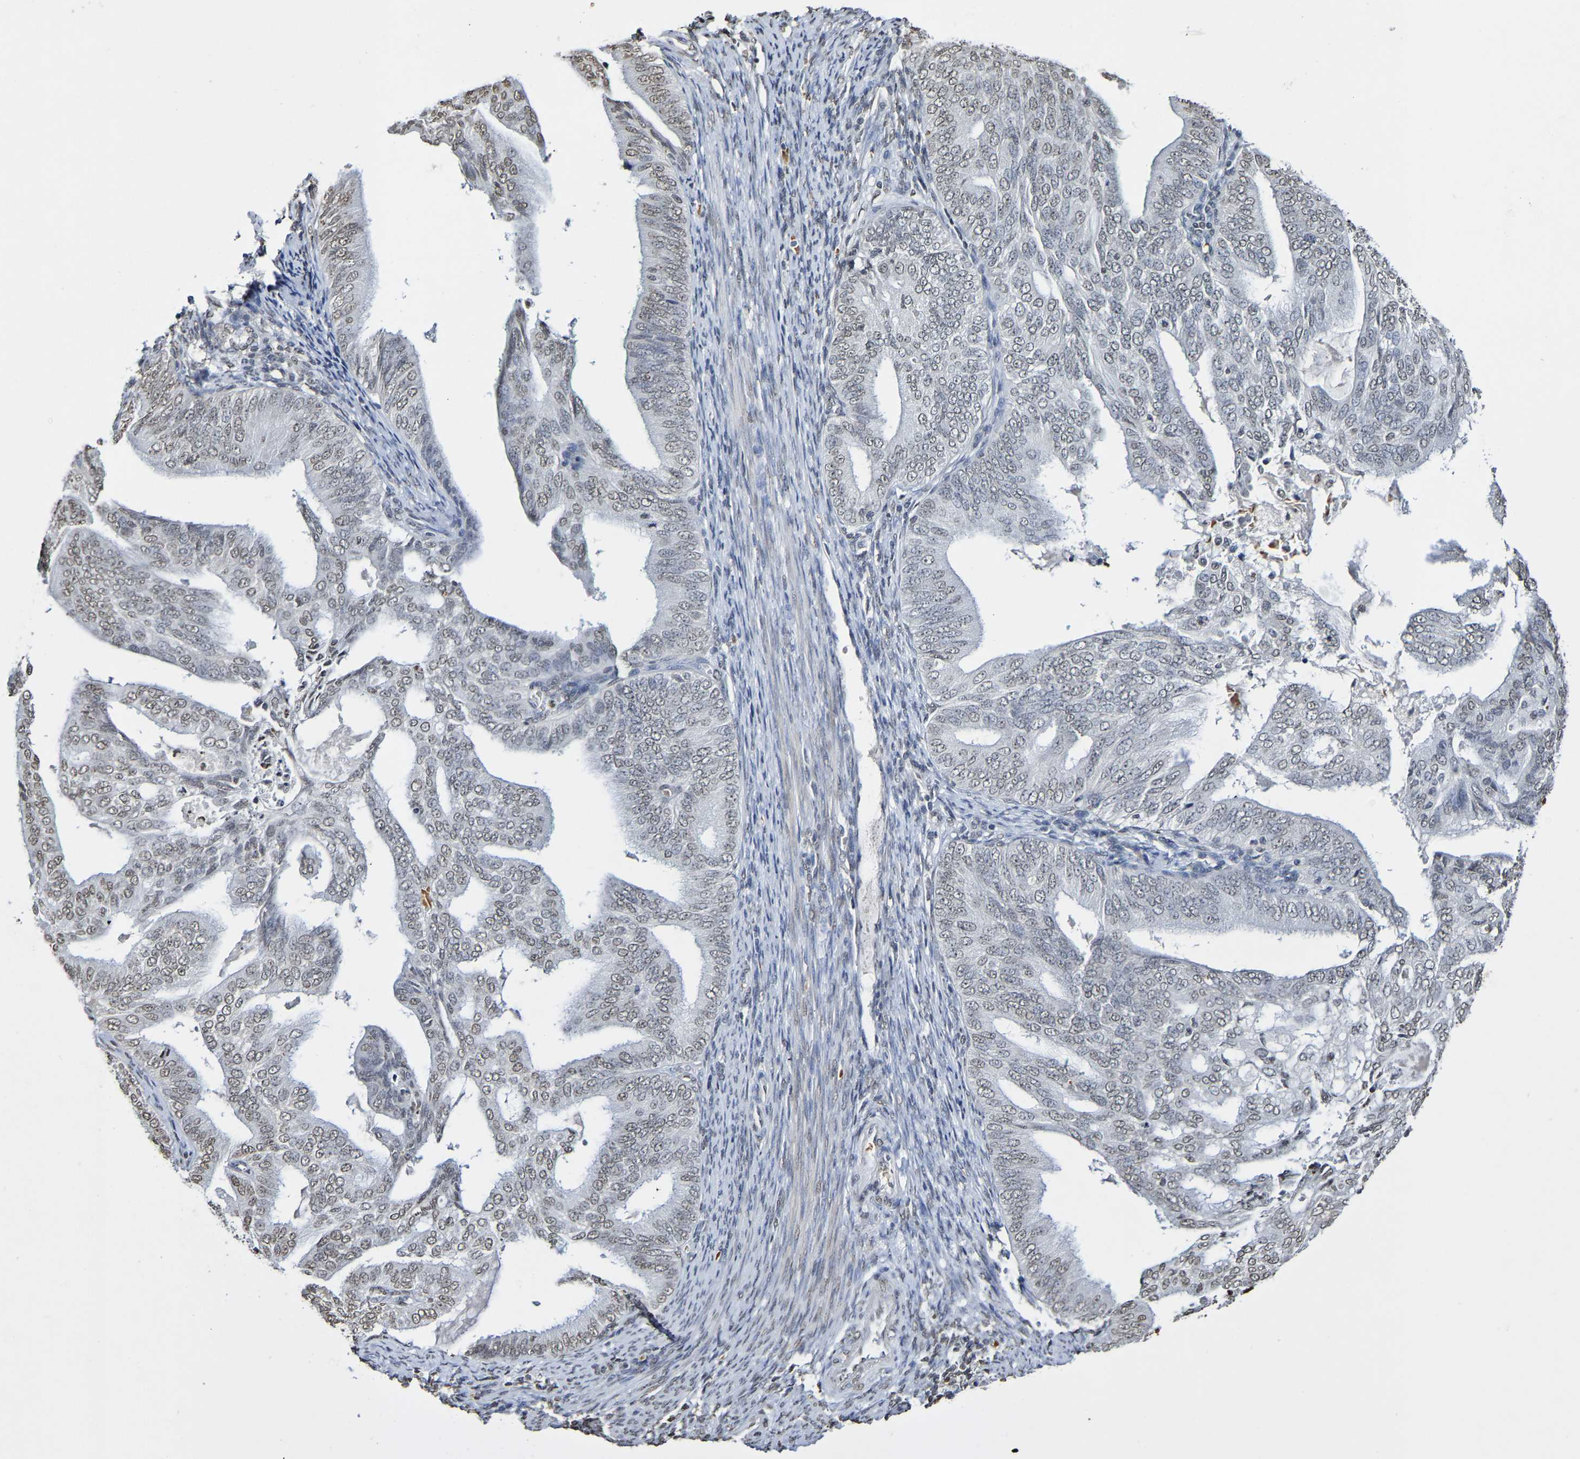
{"staining": {"intensity": "weak", "quantity": "<25%", "location": "nuclear"}, "tissue": "endometrial cancer", "cell_type": "Tumor cells", "image_type": "cancer", "snomed": [{"axis": "morphology", "description": "Adenocarcinoma, NOS"}, {"axis": "topography", "description": "Endometrium"}], "caption": "An immunohistochemistry micrograph of endometrial cancer is shown. There is no staining in tumor cells of endometrial cancer.", "gene": "ATF4", "patient": {"sex": "female", "age": 58}}